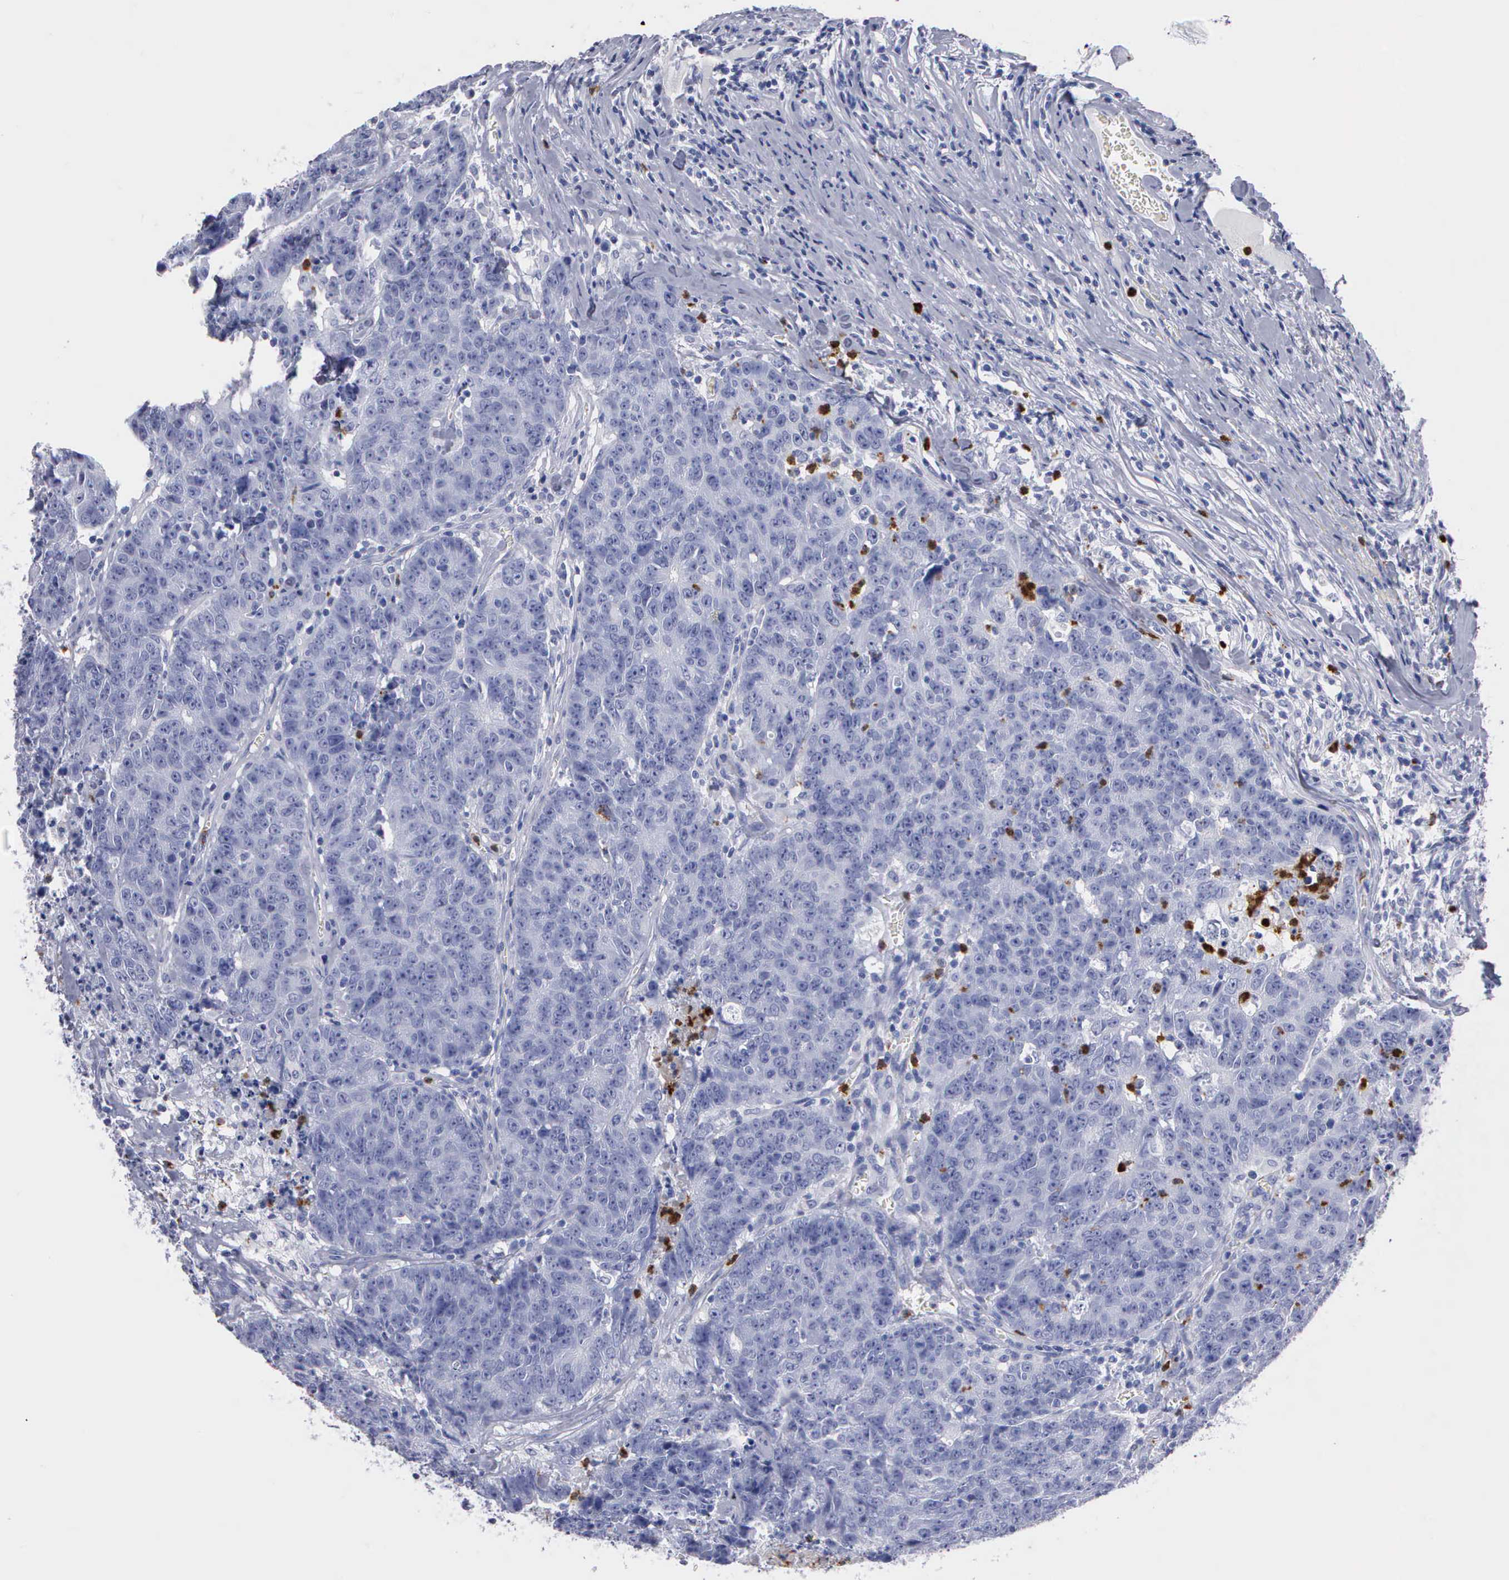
{"staining": {"intensity": "negative", "quantity": "none", "location": "none"}, "tissue": "colorectal cancer", "cell_type": "Tumor cells", "image_type": "cancer", "snomed": [{"axis": "morphology", "description": "Adenocarcinoma, NOS"}, {"axis": "topography", "description": "Colon"}], "caption": "Protein analysis of colorectal cancer (adenocarcinoma) demonstrates no significant expression in tumor cells.", "gene": "CTSG", "patient": {"sex": "female", "age": 53}}